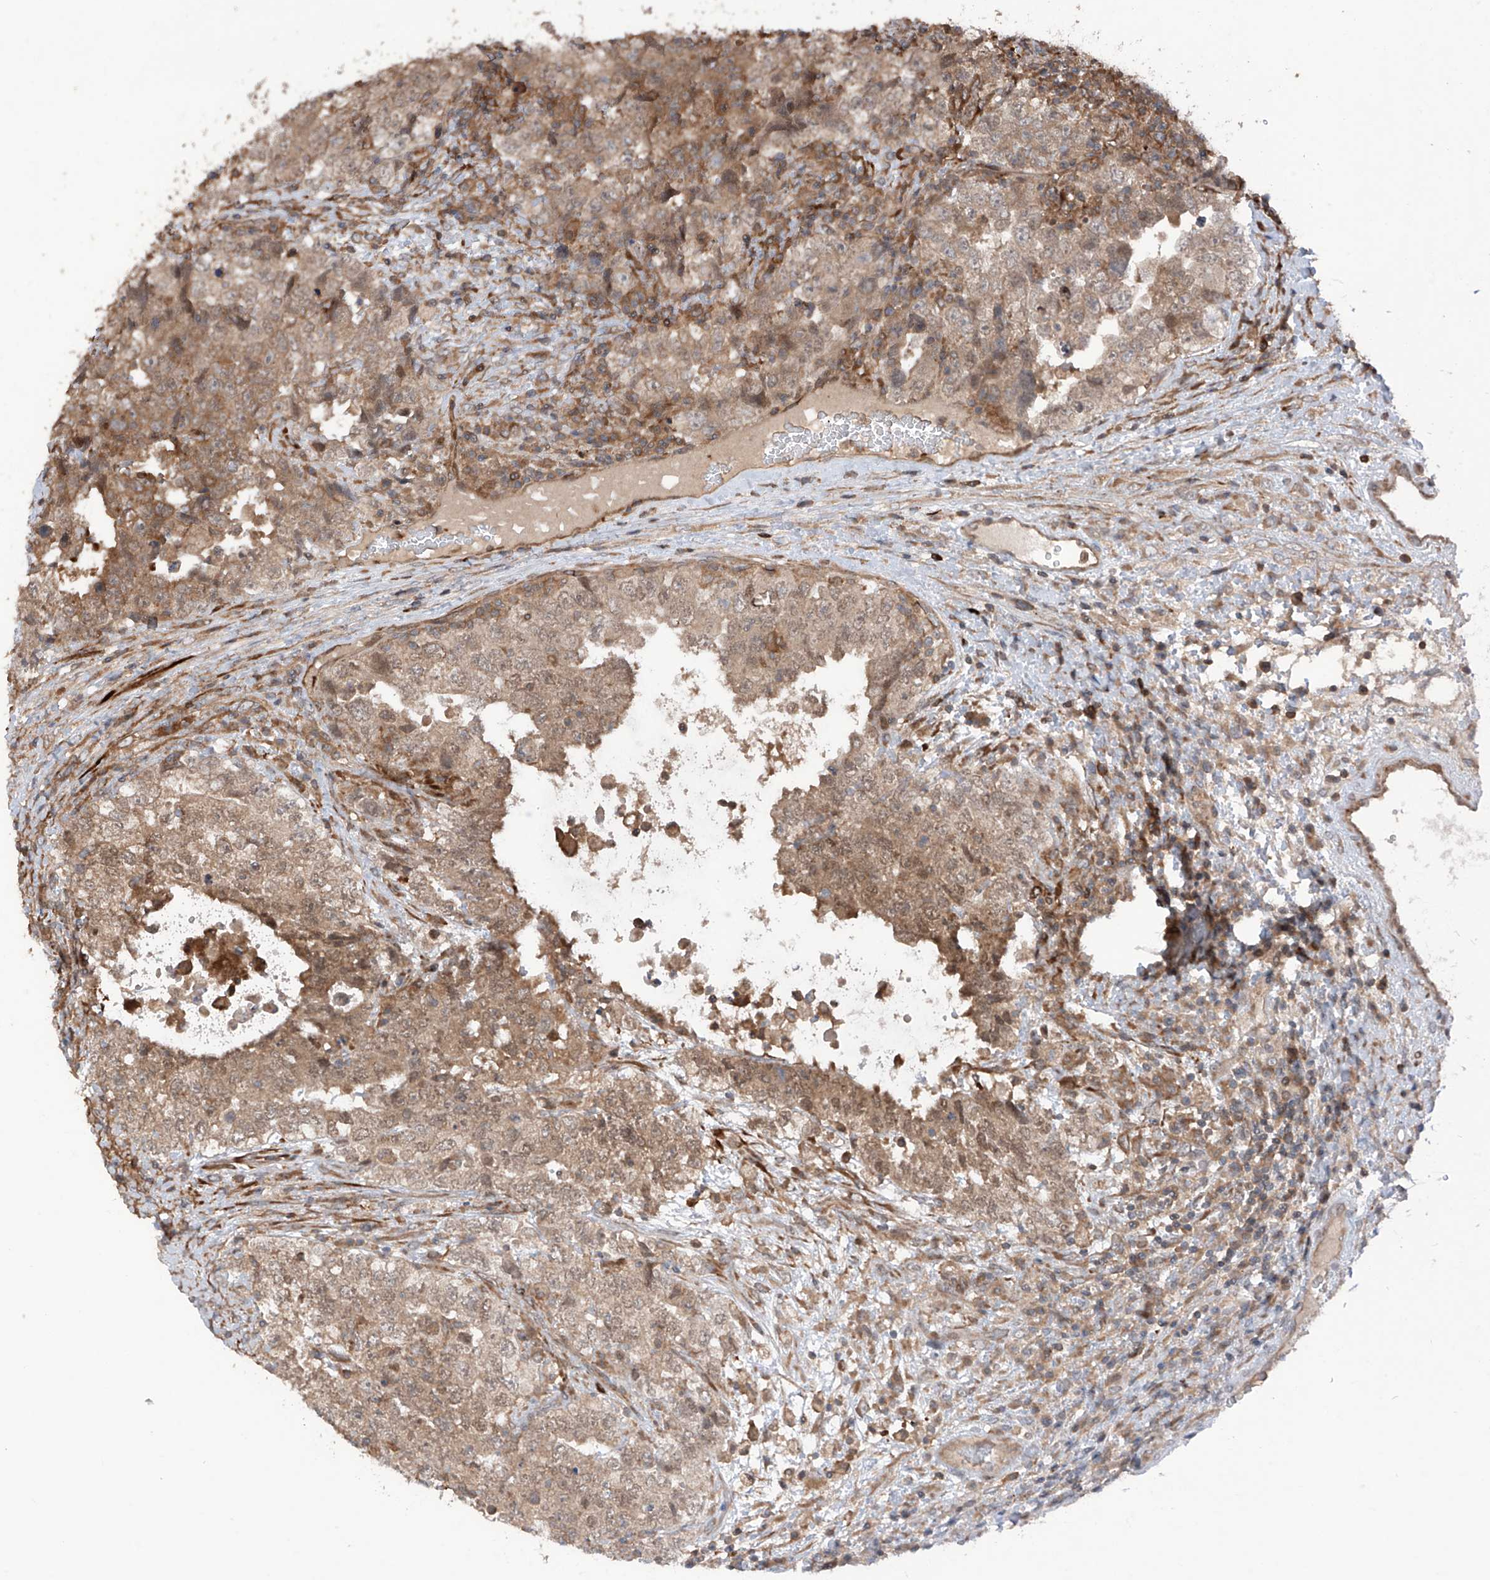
{"staining": {"intensity": "moderate", "quantity": ">75%", "location": "cytoplasmic/membranous"}, "tissue": "testis cancer", "cell_type": "Tumor cells", "image_type": "cancer", "snomed": [{"axis": "morphology", "description": "Carcinoma, Embryonal, NOS"}, {"axis": "topography", "description": "Testis"}], "caption": "A high-resolution photomicrograph shows immunohistochemistry staining of testis cancer (embryonal carcinoma), which demonstrates moderate cytoplasmic/membranous positivity in about >75% of tumor cells. (brown staining indicates protein expression, while blue staining denotes nuclei).", "gene": "SAMD3", "patient": {"sex": "male", "age": 37}}